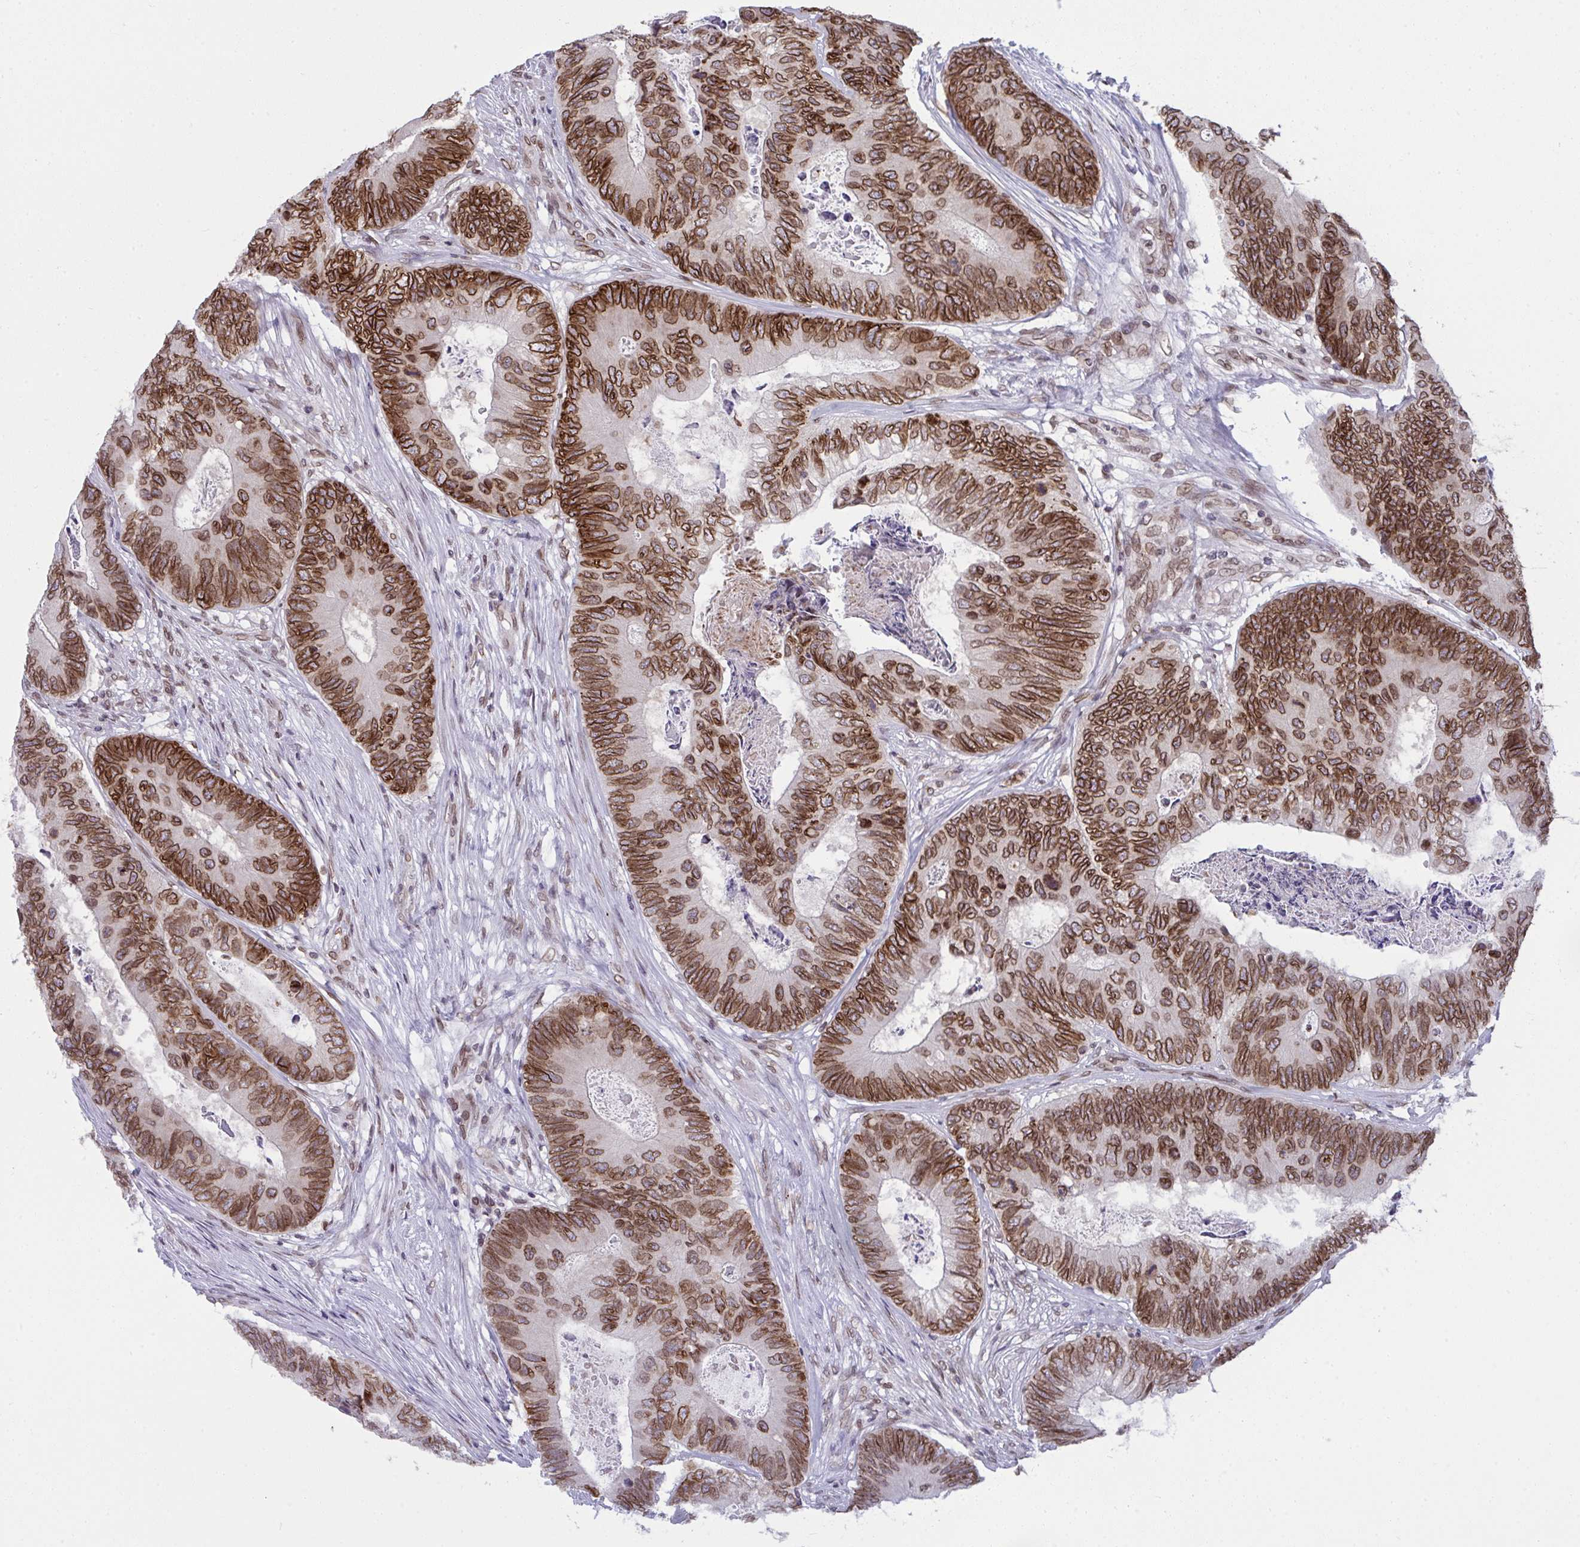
{"staining": {"intensity": "moderate", "quantity": ">75%", "location": "cytoplasmic/membranous,nuclear"}, "tissue": "colorectal cancer", "cell_type": "Tumor cells", "image_type": "cancer", "snomed": [{"axis": "morphology", "description": "Adenocarcinoma, NOS"}, {"axis": "topography", "description": "Colon"}], "caption": "Approximately >75% of tumor cells in human colorectal cancer (adenocarcinoma) display moderate cytoplasmic/membranous and nuclear protein staining as visualized by brown immunohistochemical staining.", "gene": "RANBP2", "patient": {"sex": "female", "age": 67}}